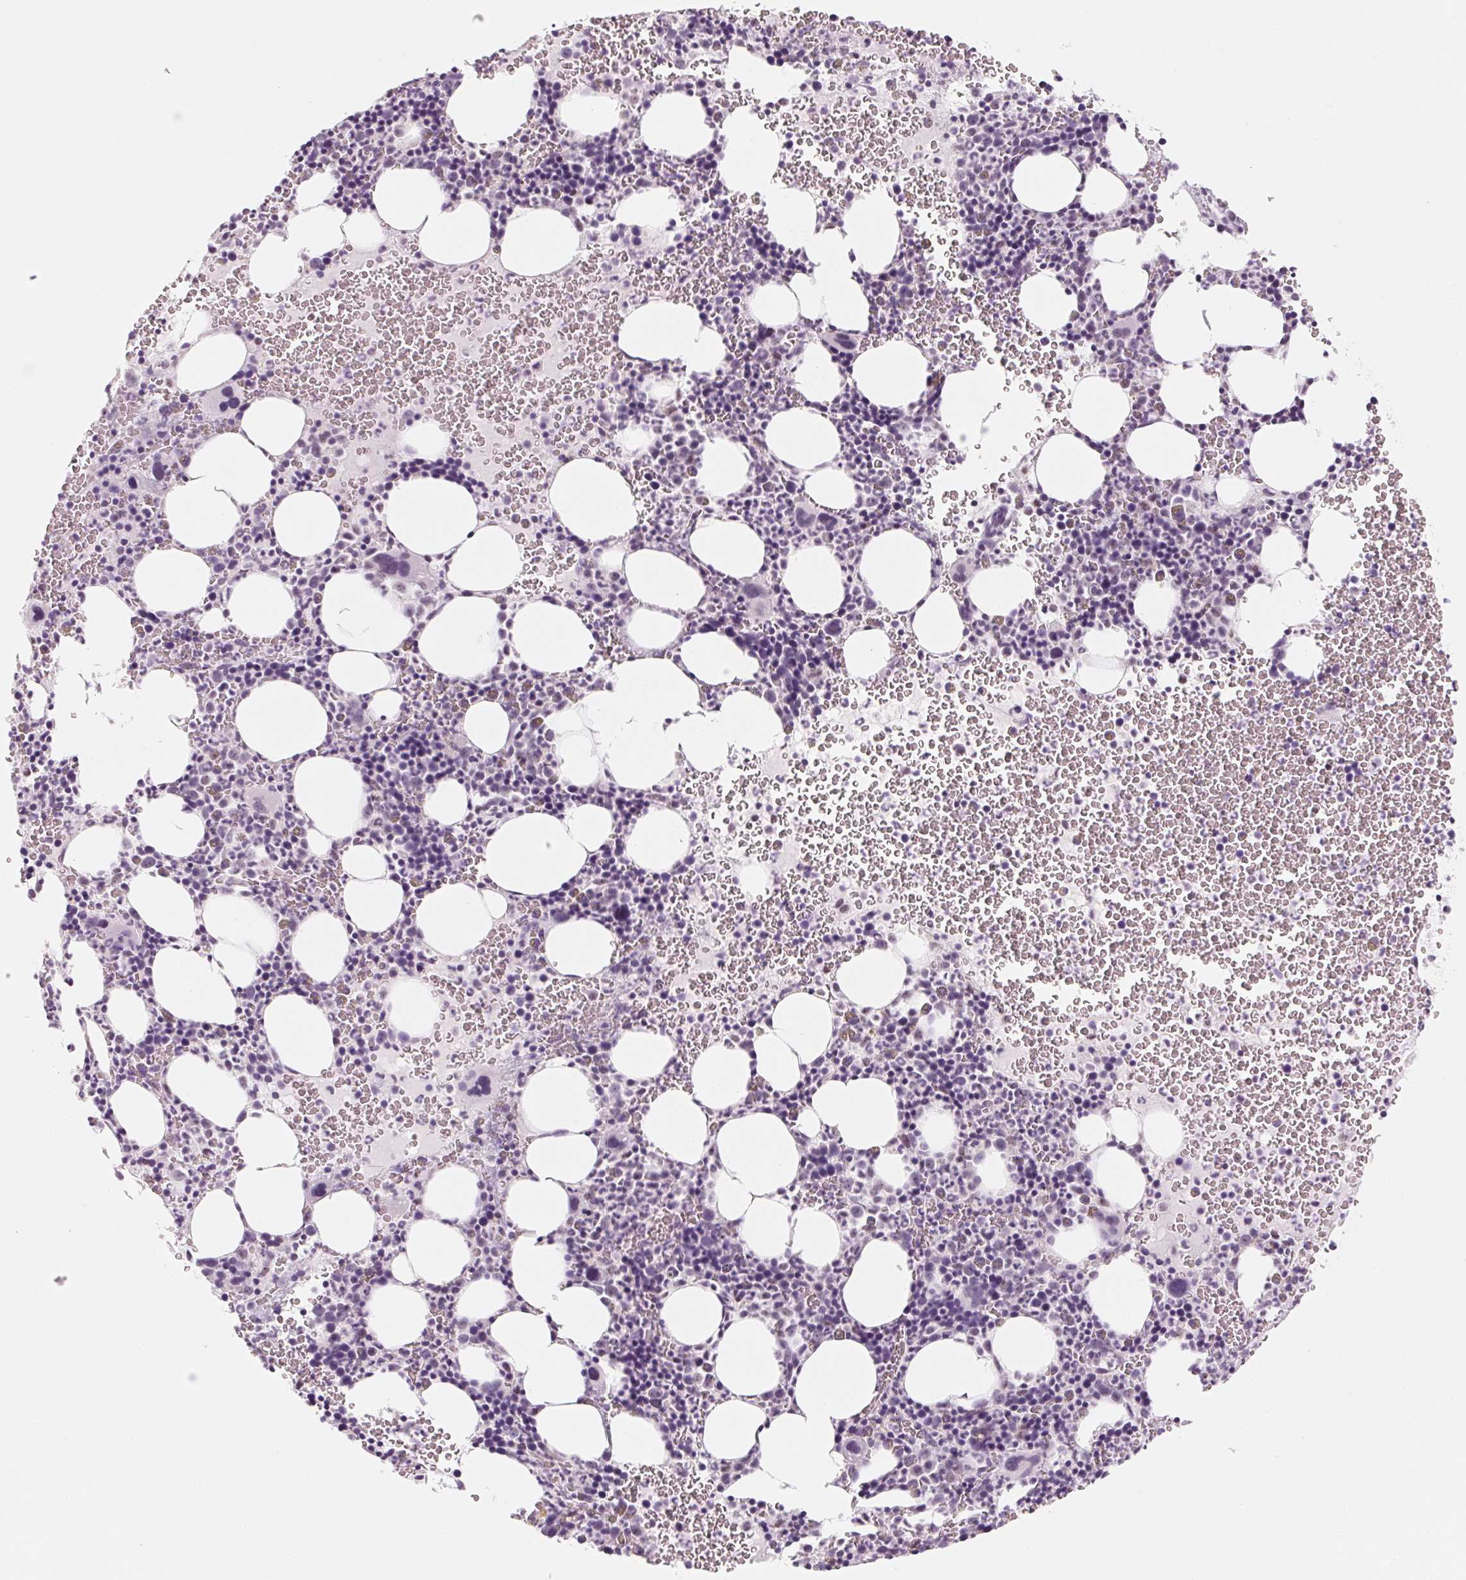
{"staining": {"intensity": "negative", "quantity": "none", "location": "none"}, "tissue": "bone marrow", "cell_type": "Hematopoietic cells", "image_type": "normal", "snomed": [{"axis": "morphology", "description": "Normal tissue, NOS"}, {"axis": "topography", "description": "Bone marrow"}], "caption": "A high-resolution micrograph shows immunohistochemistry (IHC) staining of unremarkable bone marrow, which demonstrates no significant positivity in hematopoietic cells.", "gene": "ZIC4", "patient": {"sex": "male", "age": 63}}